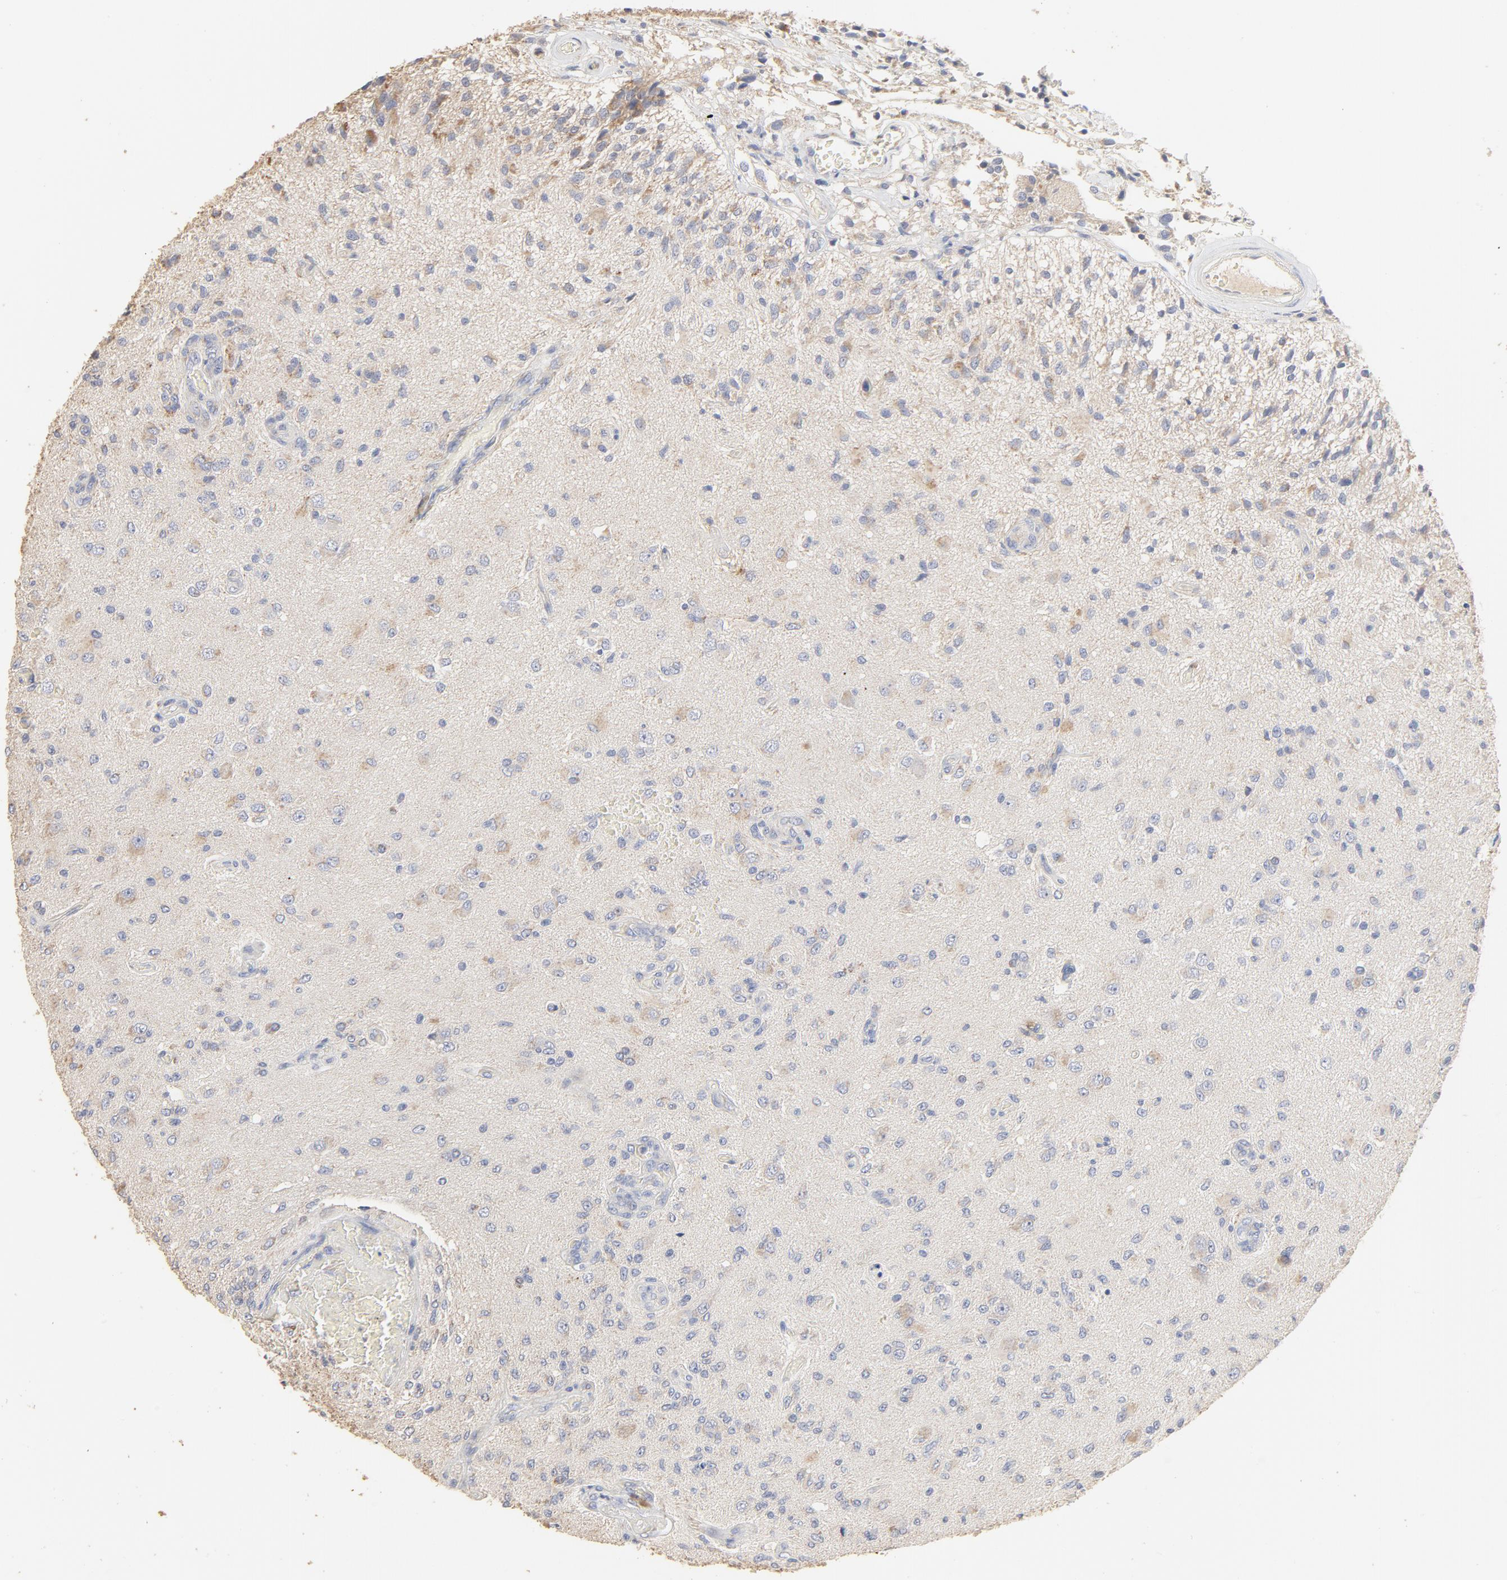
{"staining": {"intensity": "negative", "quantity": "none", "location": "none"}, "tissue": "glioma", "cell_type": "Tumor cells", "image_type": "cancer", "snomed": [{"axis": "morphology", "description": "Normal tissue, NOS"}, {"axis": "morphology", "description": "Glioma, malignant, High grade"}, {"axis": "topography", "description": "Cerebral cortex"}], "caption": "Glioma was stained to show a protein in brown. There is no significant staining in tumor cells.", "gene": "FCGBP", "patient": {"sex": "male", "age": 77}}